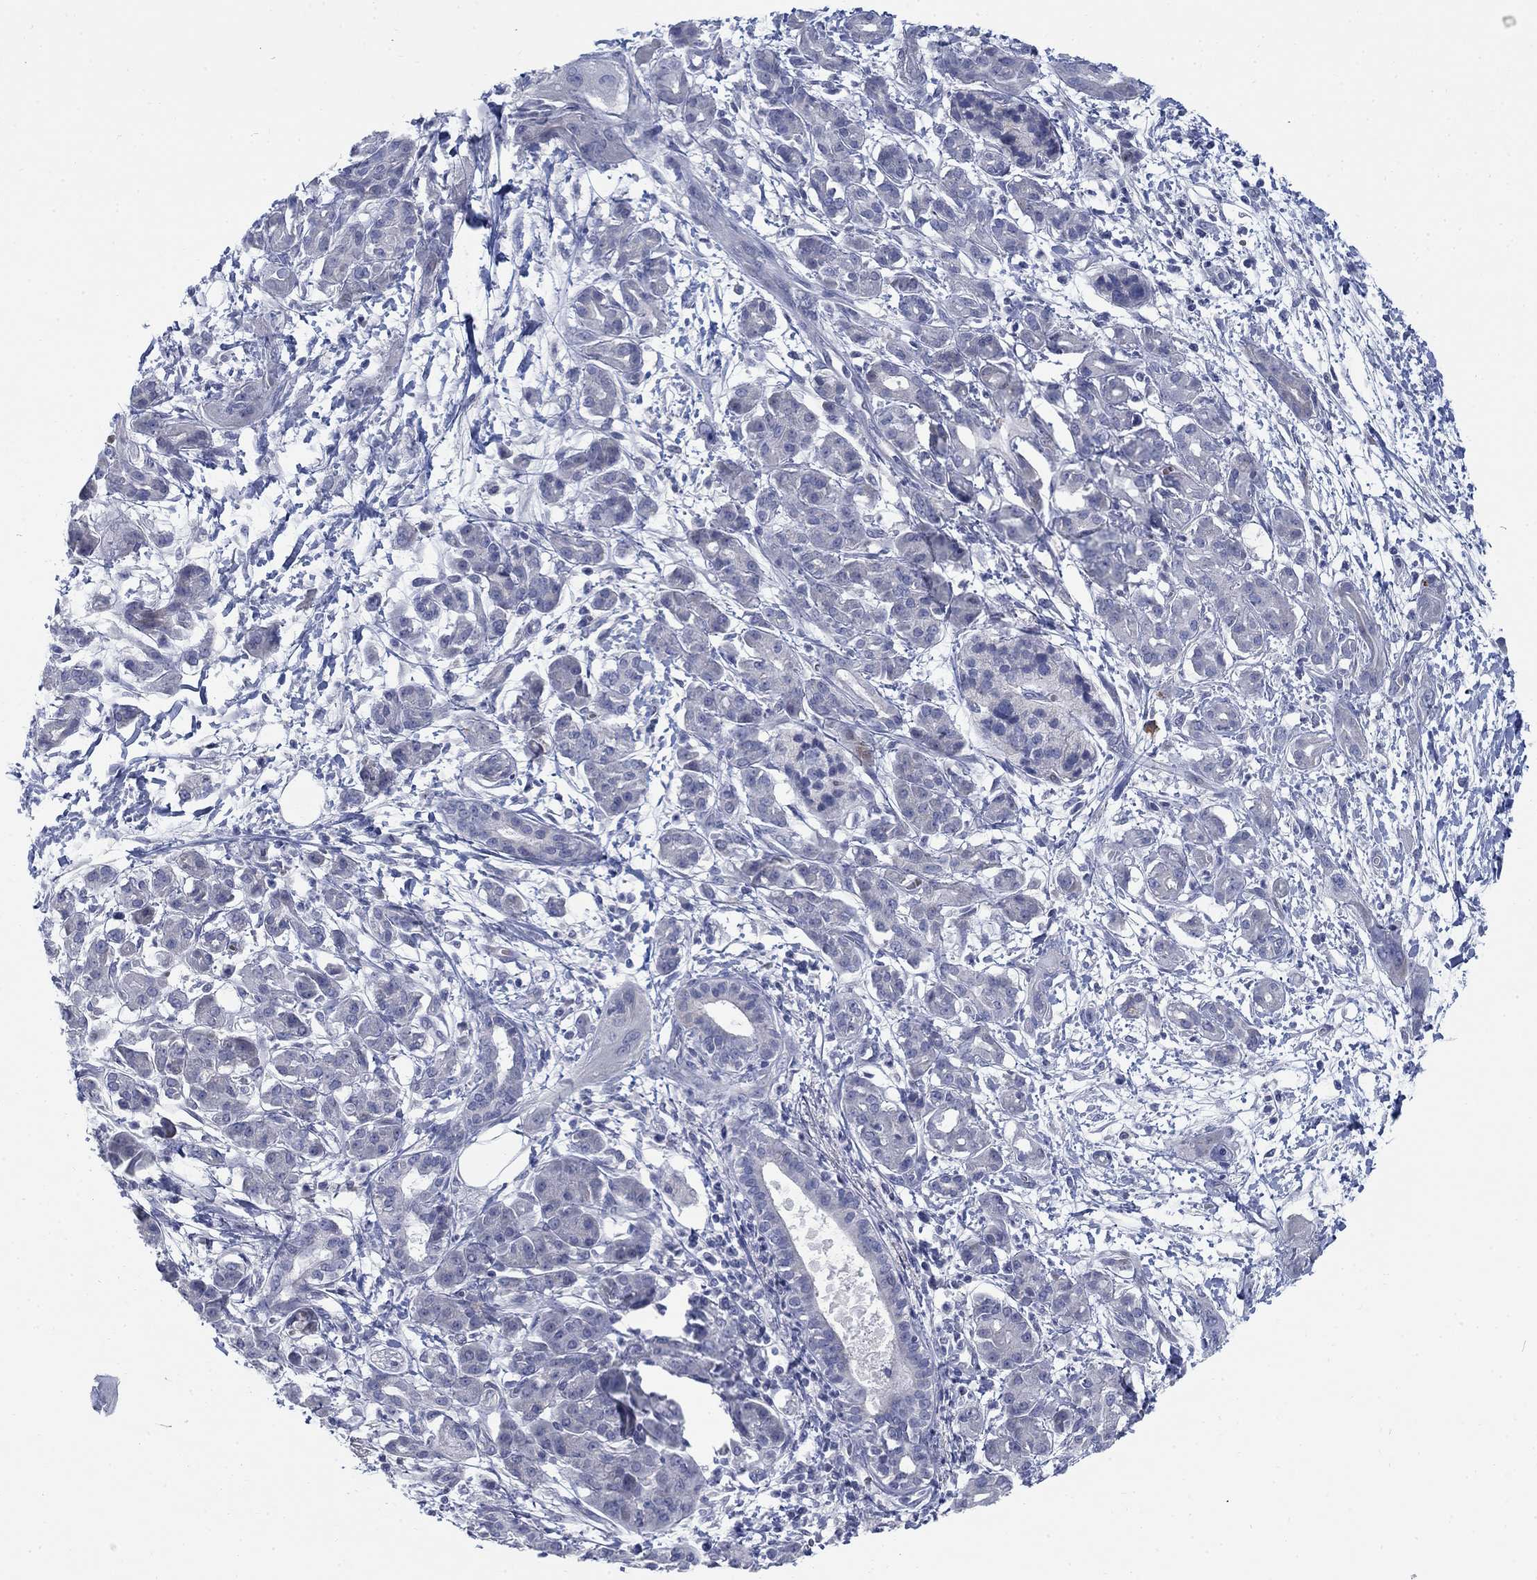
{"staining": {"intensity": "negative", "quantity": "none", "location": "none"}, "tissue": "pancreatic cancer", "cell_type": "Tumor cells", "image_type": "cancer", "snomed": [{"axis": "morphology", "description": "Adenocarcinoma, NOS"}, {"axis": "topography", "description": "Pancreas"}], "caption": "This image is of pancreatic cancer (adenocarcinoma) stained with immunohistochemistry to label a protein in brown with the nuclei are counter-stained blue. There is no expression in tumor cells.", "gene": "DNER", "patient": {"sex": "male", "age": 72}}